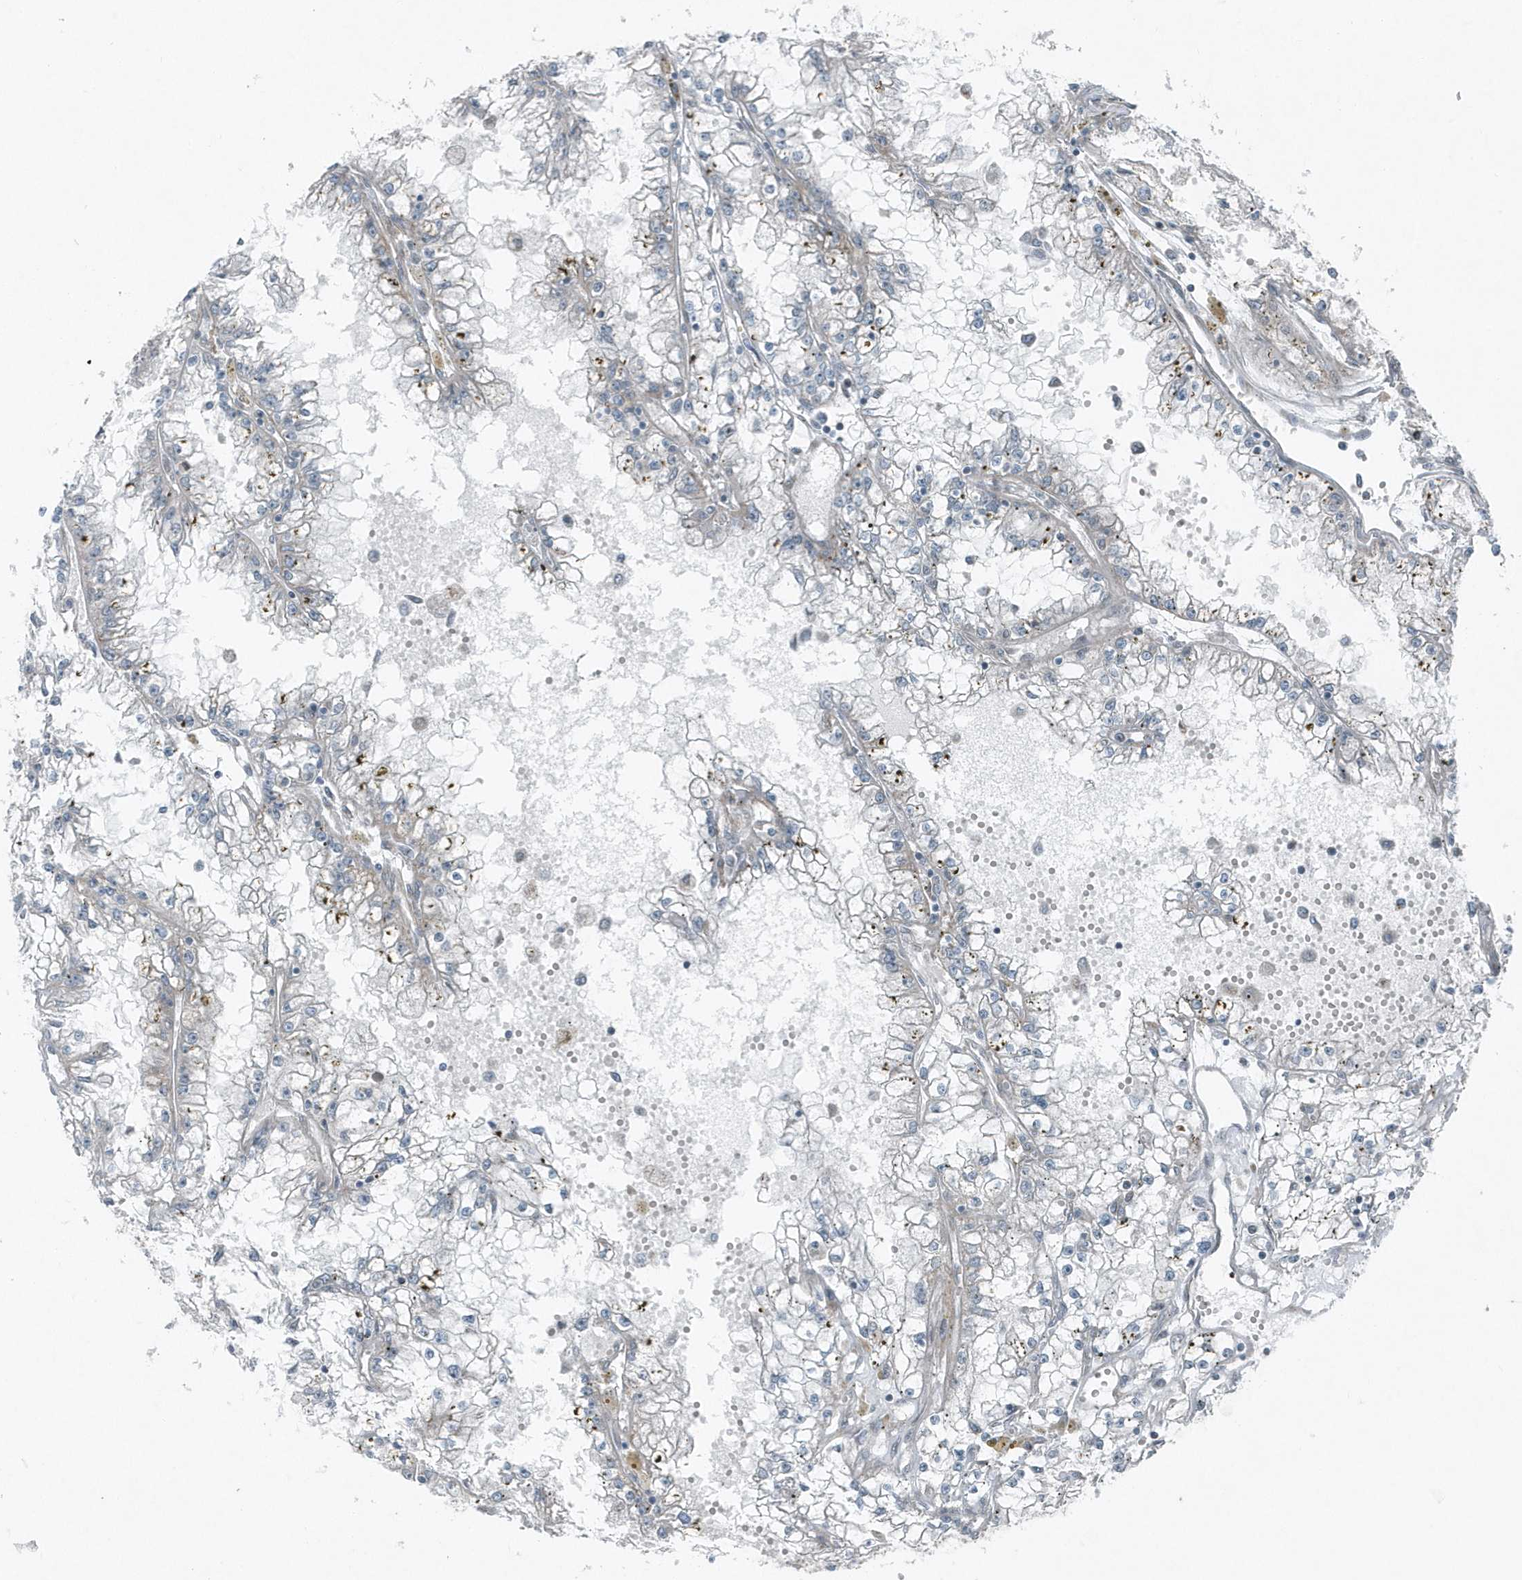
{"staining": {"intensity": "moderate", "quantity": "<25%", "location": "cytoplasmic/membranous"}, "tissue": "renal cancer", "cell_type": "Tumor cells", "image_type": "cancer", "snomed": [{"axis": "morphology", "description": "Adenocarcinoma, NOS"}, {"axis": "topography", "description": "Kidney"}], "caption": "Immunohistochemistry of renal adenocarcinoma shows low levels of moderate cytoplasmic/membranous staining in about <25% of tumor cells.", "gene": "GCC2", "patient": {"sex": "male", "age": 56}}